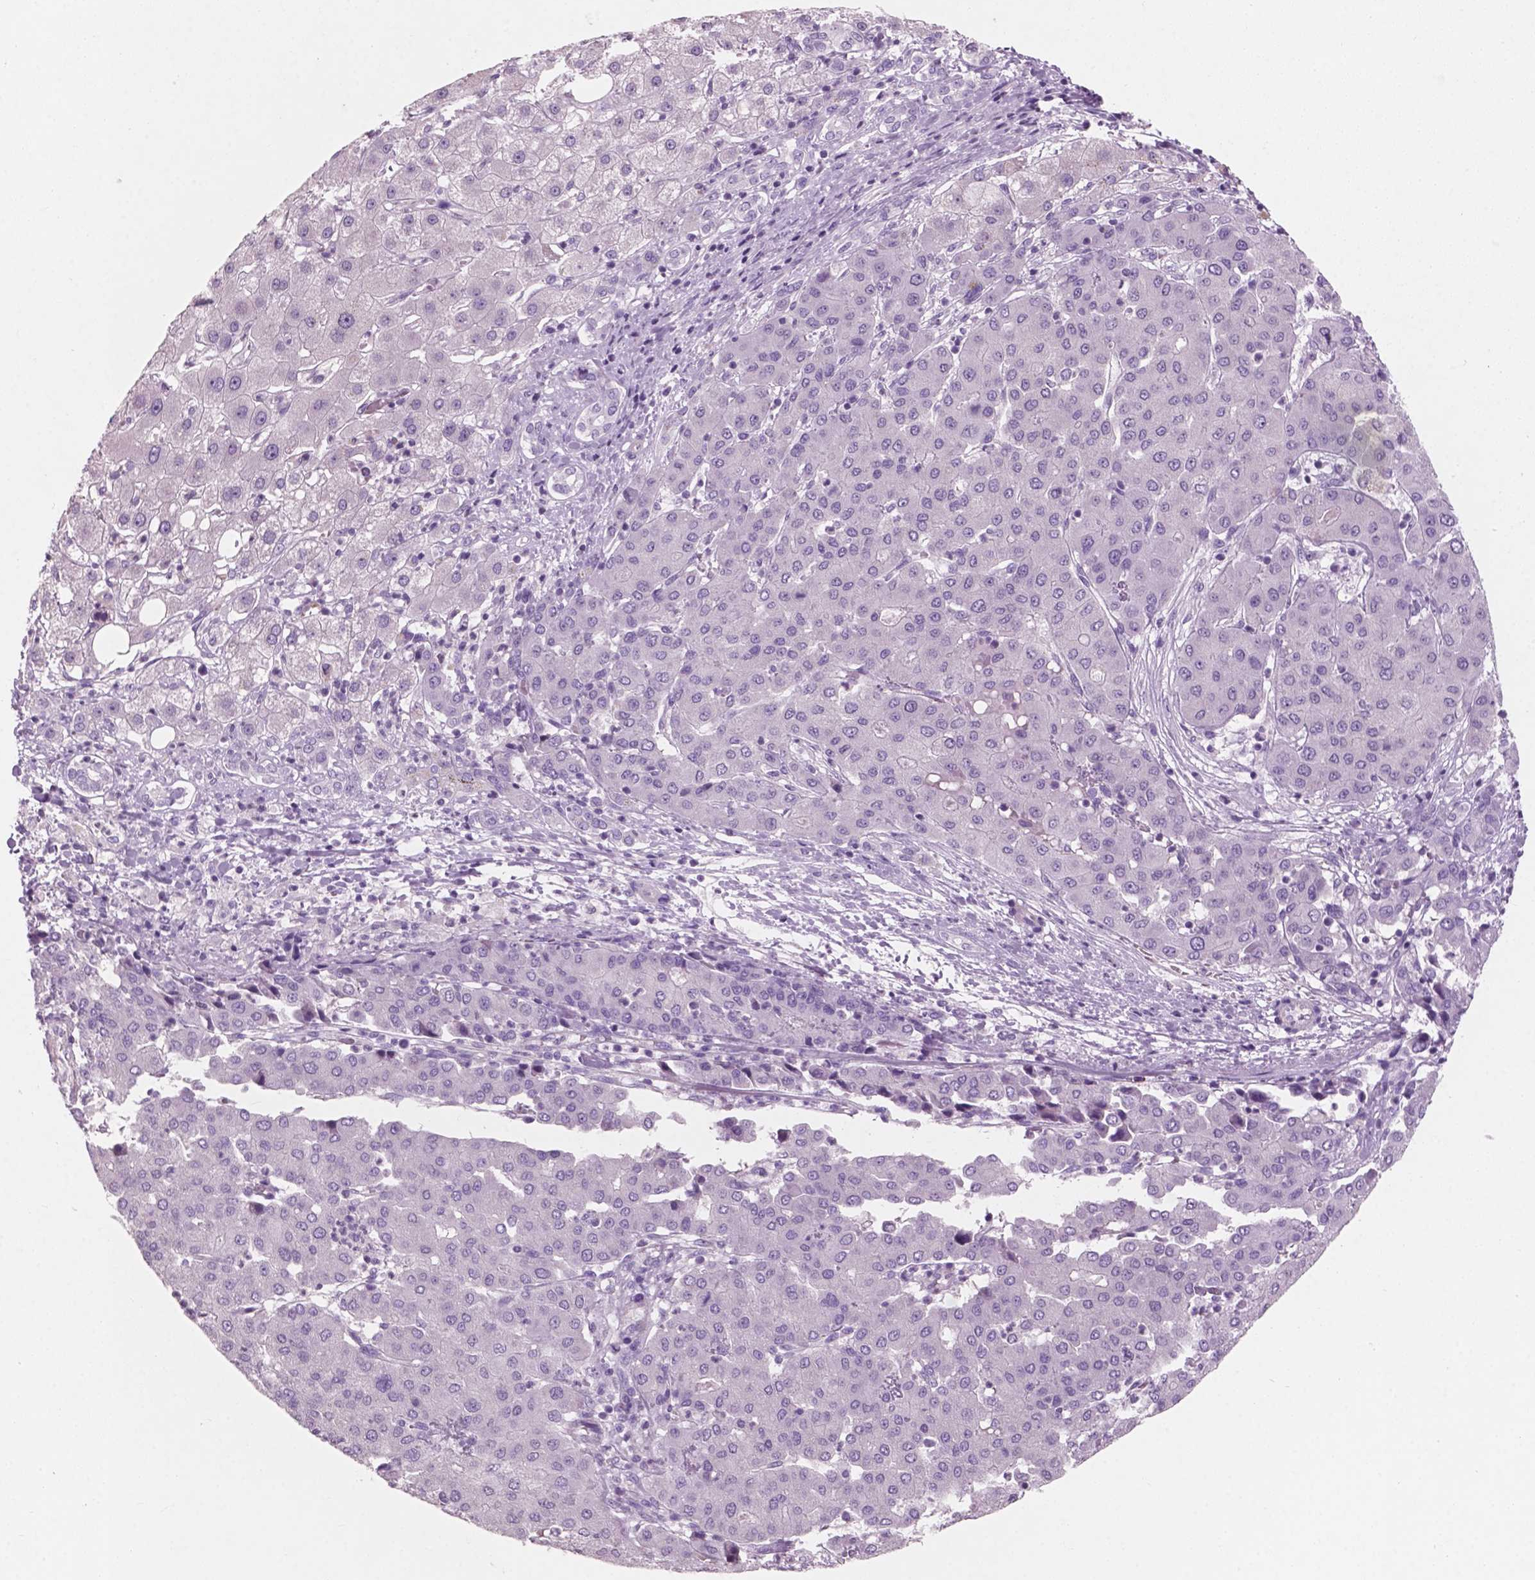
{"staining": {"intensity": "negative", "quantity": "none", "location": "none"}, "tissue": "liver cancer", "cell_type": "Tumor cells", "image_type": "cancer", "snomed": [{"axis": "morphology", "description": "Carcinoma, Hepatocellular, NOS"}, {"axis": "topography", "description": "Liver"}], "caption": "Tumor cells are negative for protein expression in human hepatocellular carcinoma (liver).", "gene": "AWAT1", "patient": {"sex": "male", "age": 65}}